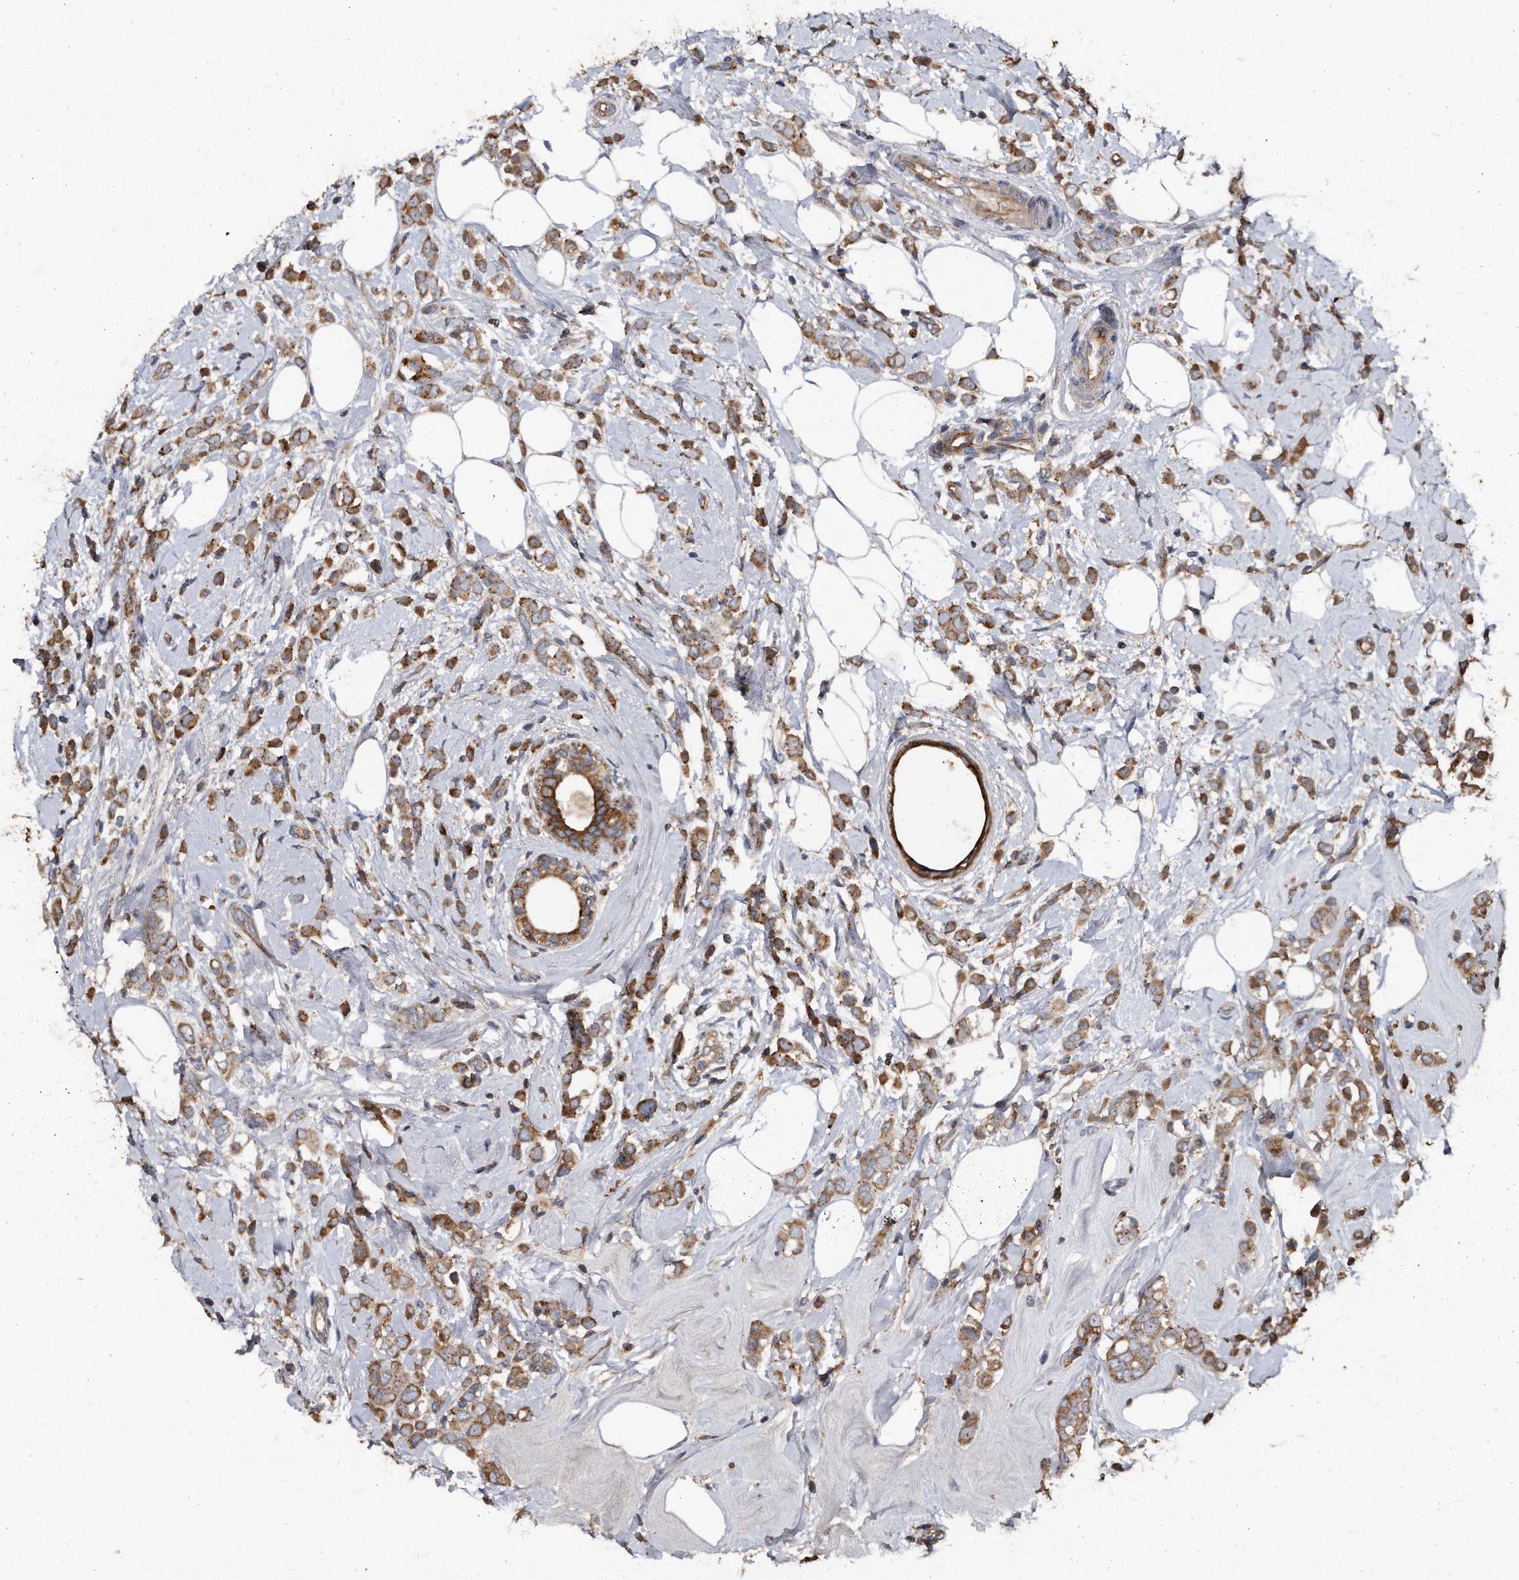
{"staining": {"intensity": "moderate", "quantity": ">75%", "location": "cytoplasmic/membranous"}, "tissue": "breast cancer", "cell_type": "Tumor cells", "image_type": "cancer", "snomed": [{"axis": "morphology", "description": "Lobular carcinoma"}, {"axis": "topography", "description": "Breast"}], "caption": "The immunohistochemical stain labels moderate cytoplasmic/membranous positivity in tumor cells of lobular carcinoma (breast) tissue.", "gene": "KCND3", "patient": {"sex": "female", "age": 47}}